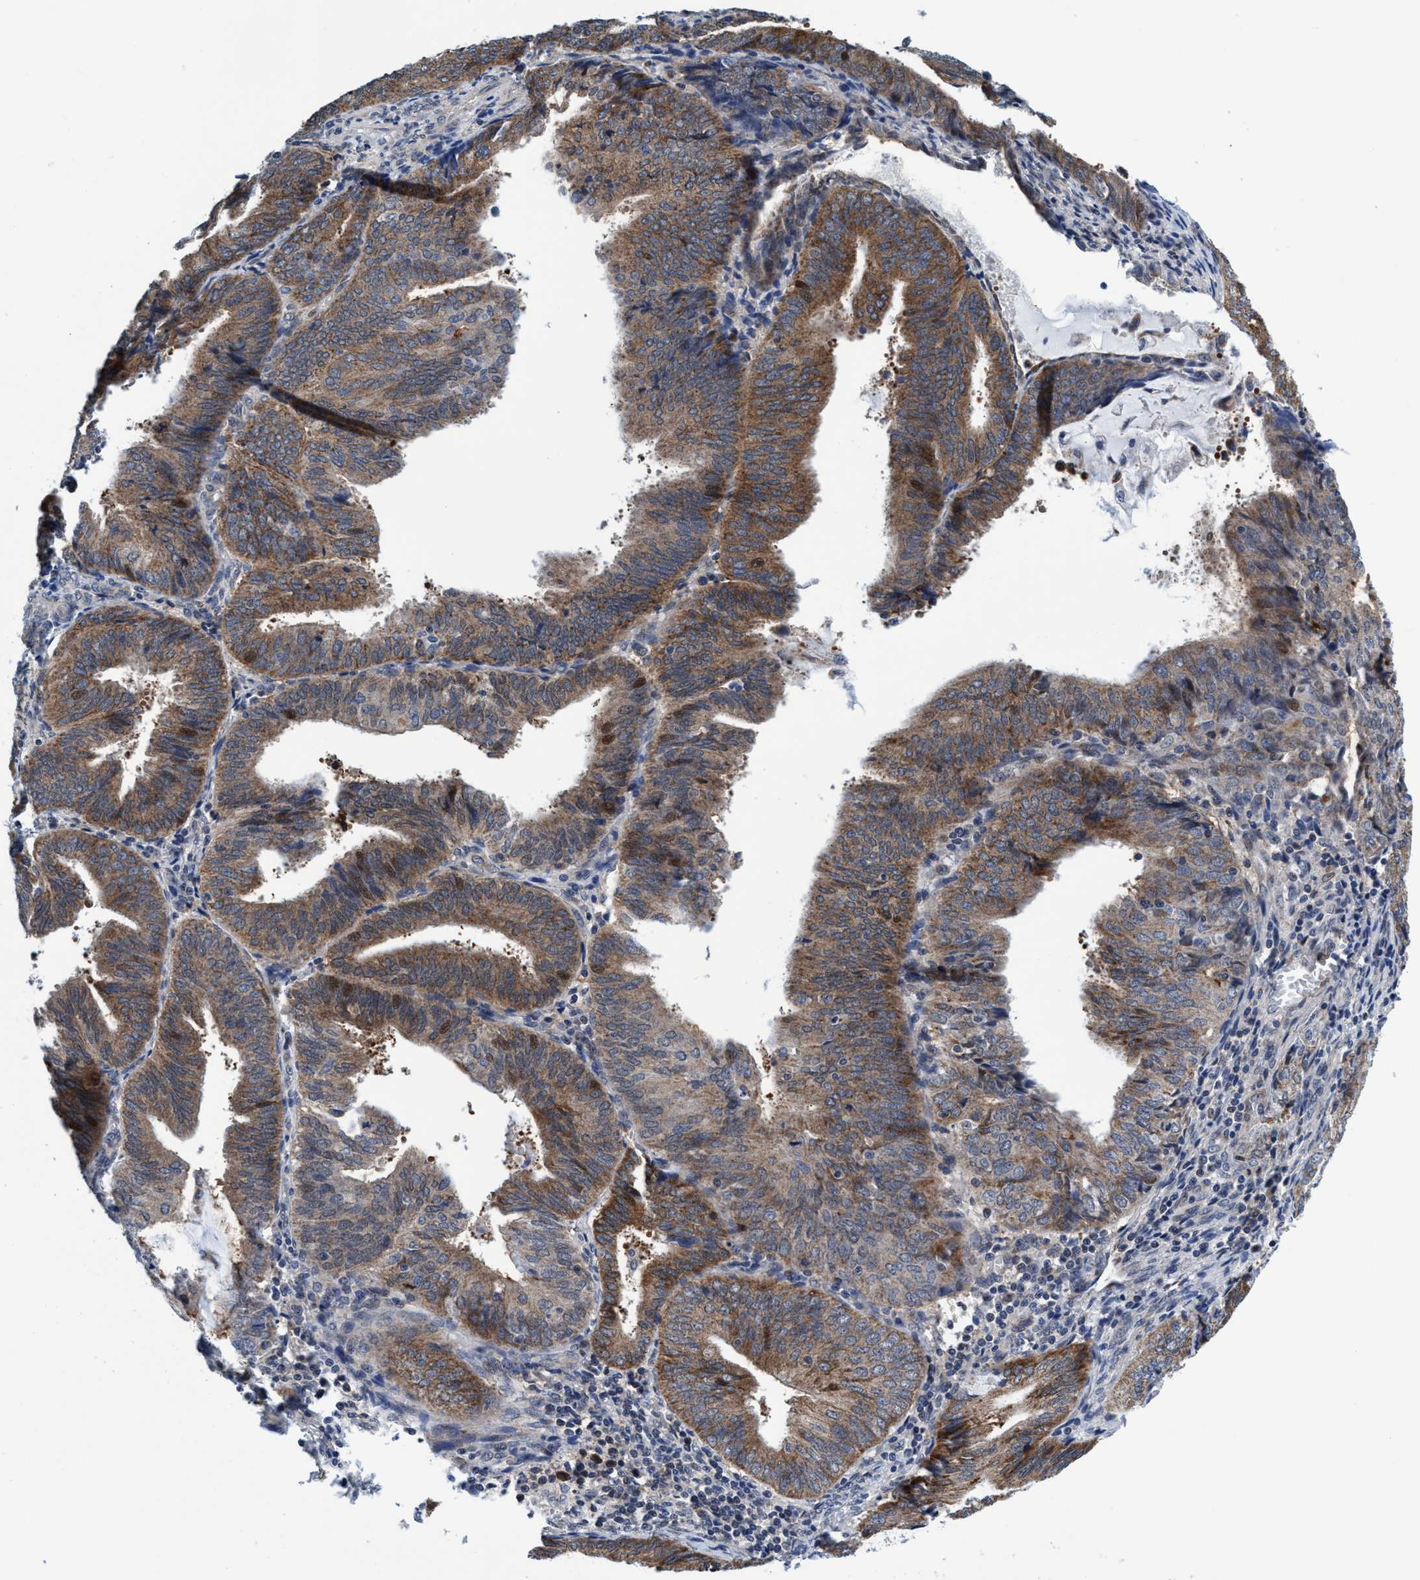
{"staining": {"intensity": "moderate", "quantity": ">75%", "location": "cytoplasmic/membranous"}, "tissue": "endometrial cancer", "cell_type": "Tumor cells", "image_type": "cancer", "snomed": [{"axis": "morphology", "description": "Adenocarcinoma, NOS"}, {"axis": "topography", "description": "Endometrium"}], "caption": "Tumor cells demonstrate medium levels of moderate cytoplasmic/membranous expression in about >75% of cells in human endometrial cancer (adenocarcinoma).", "gene": "AGAP2", "patient": {"sex": "female", "age": 81}}